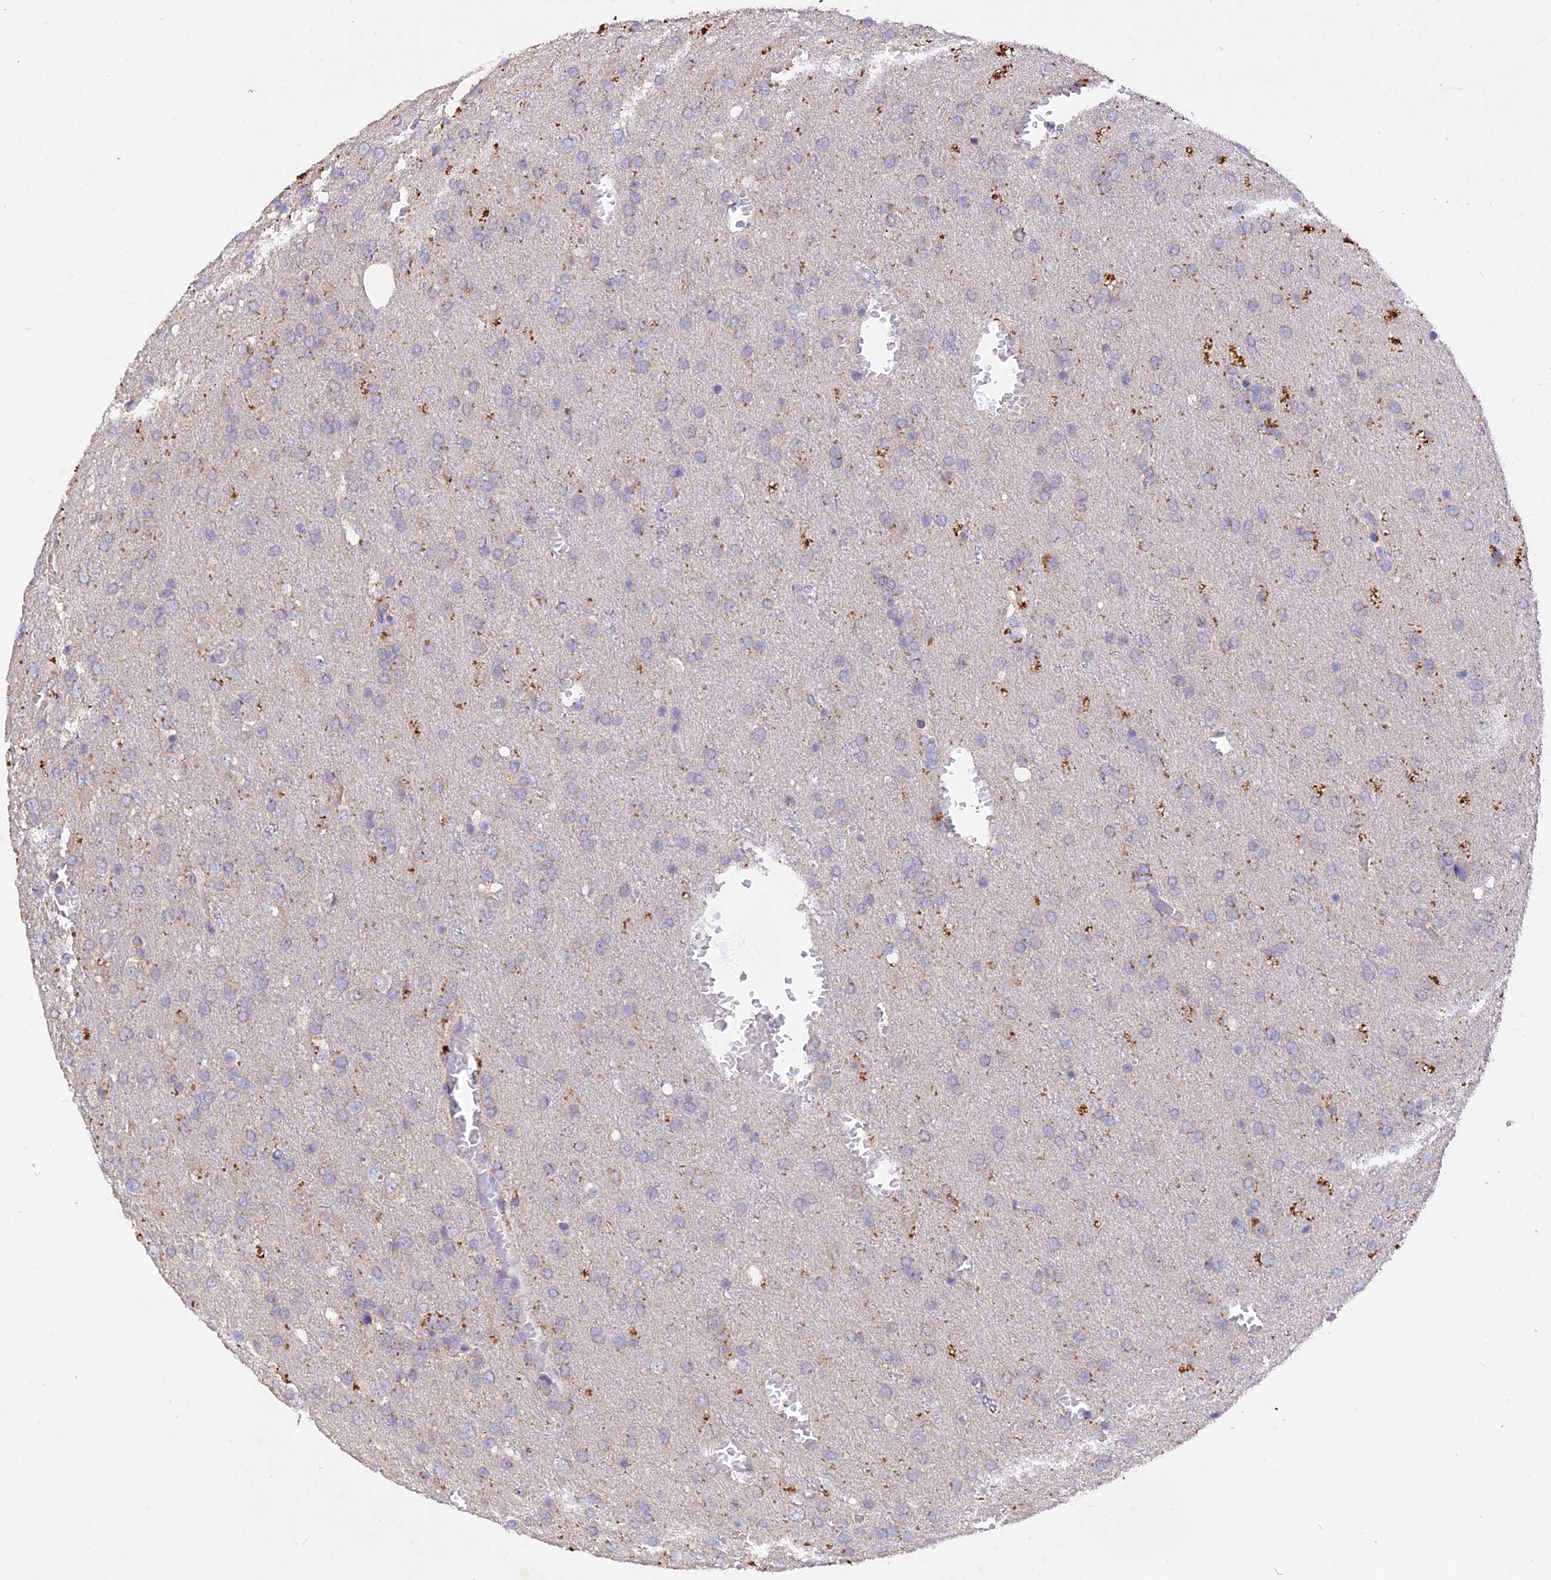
{"staining": {"intensity": "negative", "quantity": "none", "location": "none"}, "tissue": "glioma", "cell_type": "Tumor cells", "image_type": "cancer", "snomed": [{"axis": "morphology", "description": "Glioma, malignant, High grade"}, {"axis": "topography", "description": "Brain"}], "caption": "Immunohistochemistry of high-grade glioma (malignant) exhibits no positivity in tumor cells.", "gene": "SLC26A4", "patient": {"sex": "female", "age": 74}}